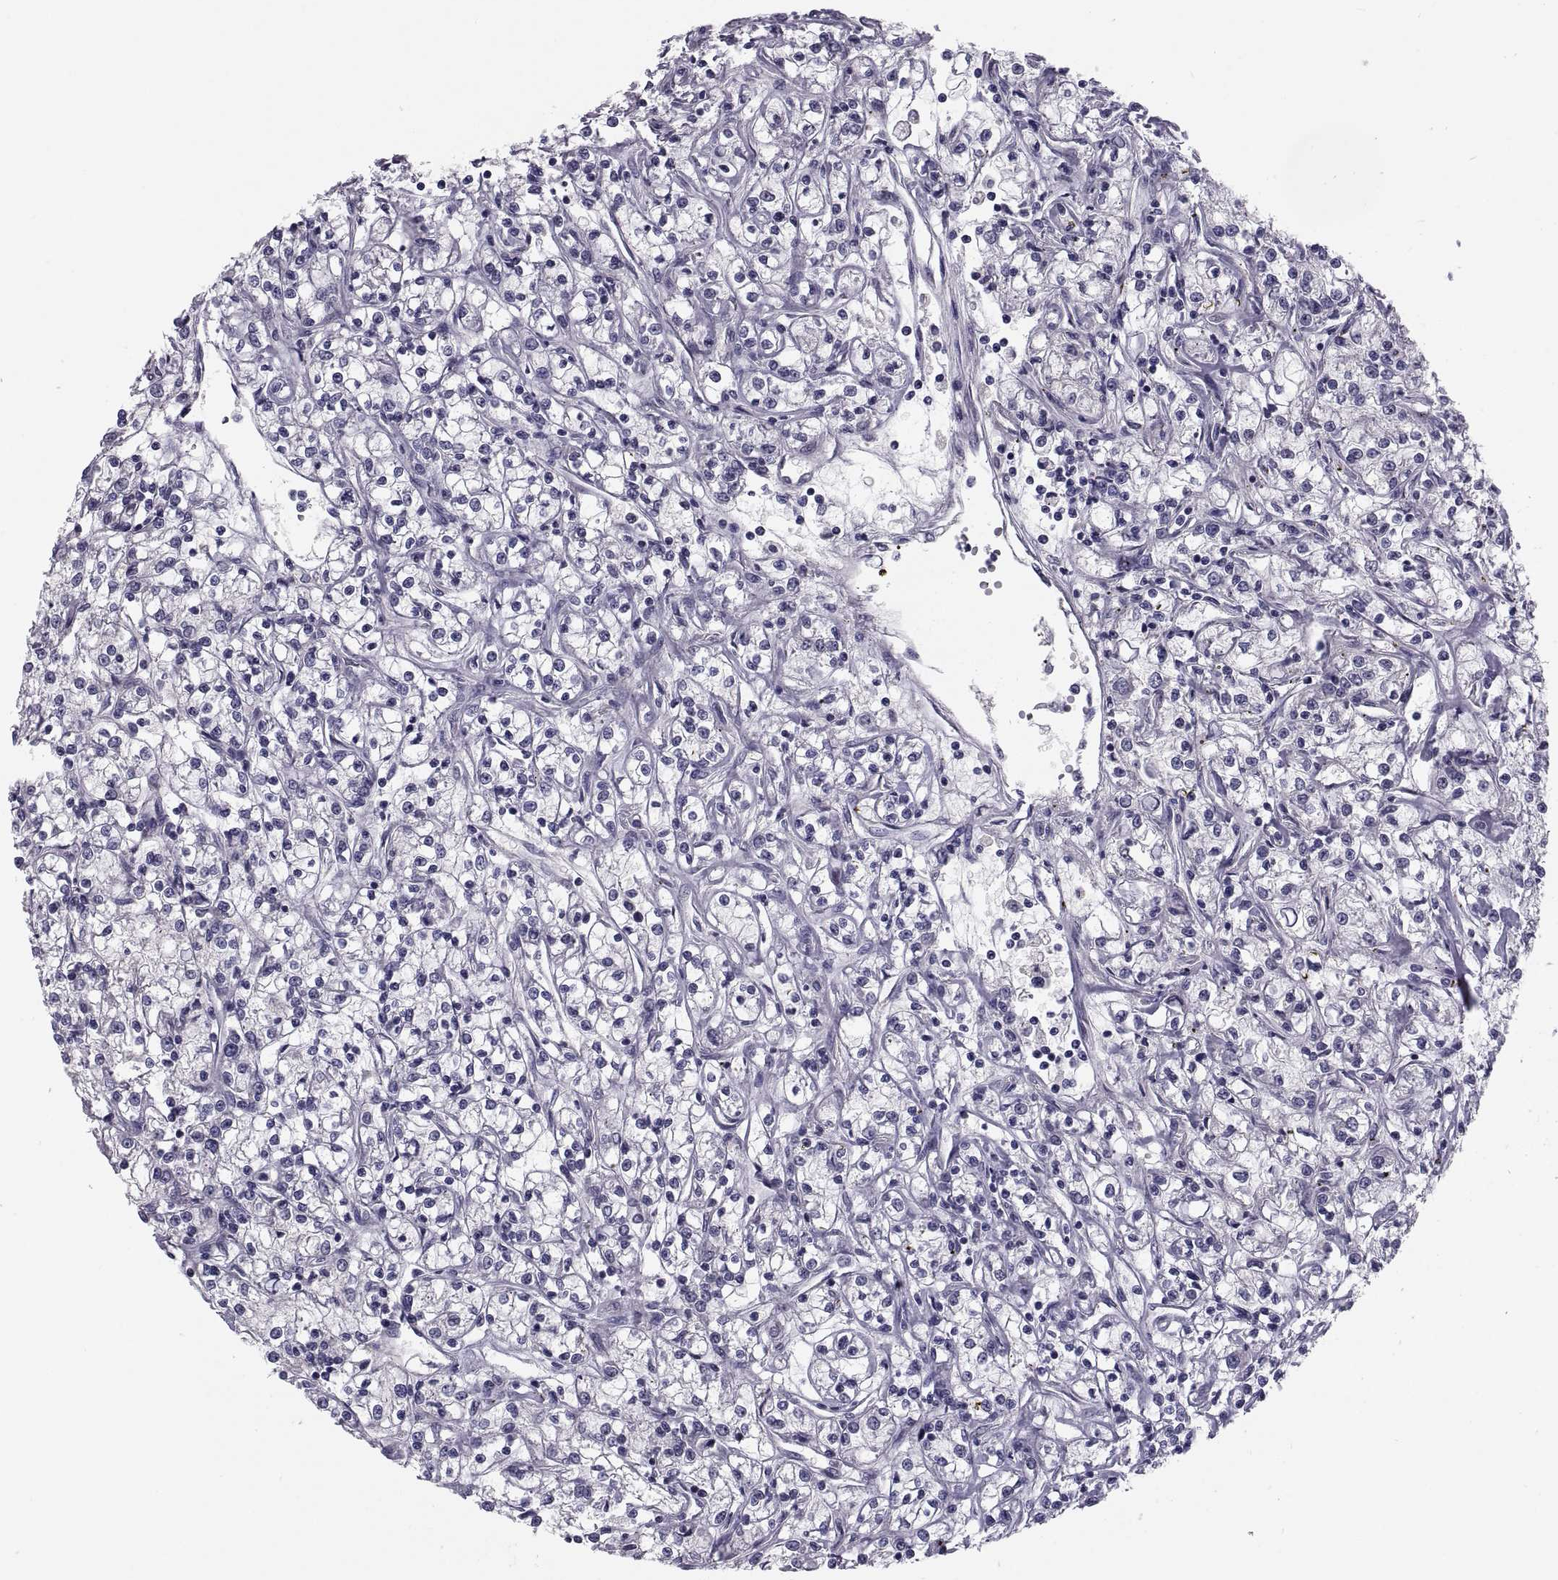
{"staining": {"intensity": "negative", "quantity": "none", "location": "none"}, "tissue": "renal cancer", "cell_type": "Tumor cells", "image_type": "cancer", "snomed": [{"axis": "morphology", "description": "Adenocarcinoma, NOS"}, {"axis": "topography", "description": "Kidney"}], "caption": "Image shows no significant protein positivity in tumor cells of renal cancer.", "gene": "PDZRN4", "patient": {"sex": "female", "age": 59}}